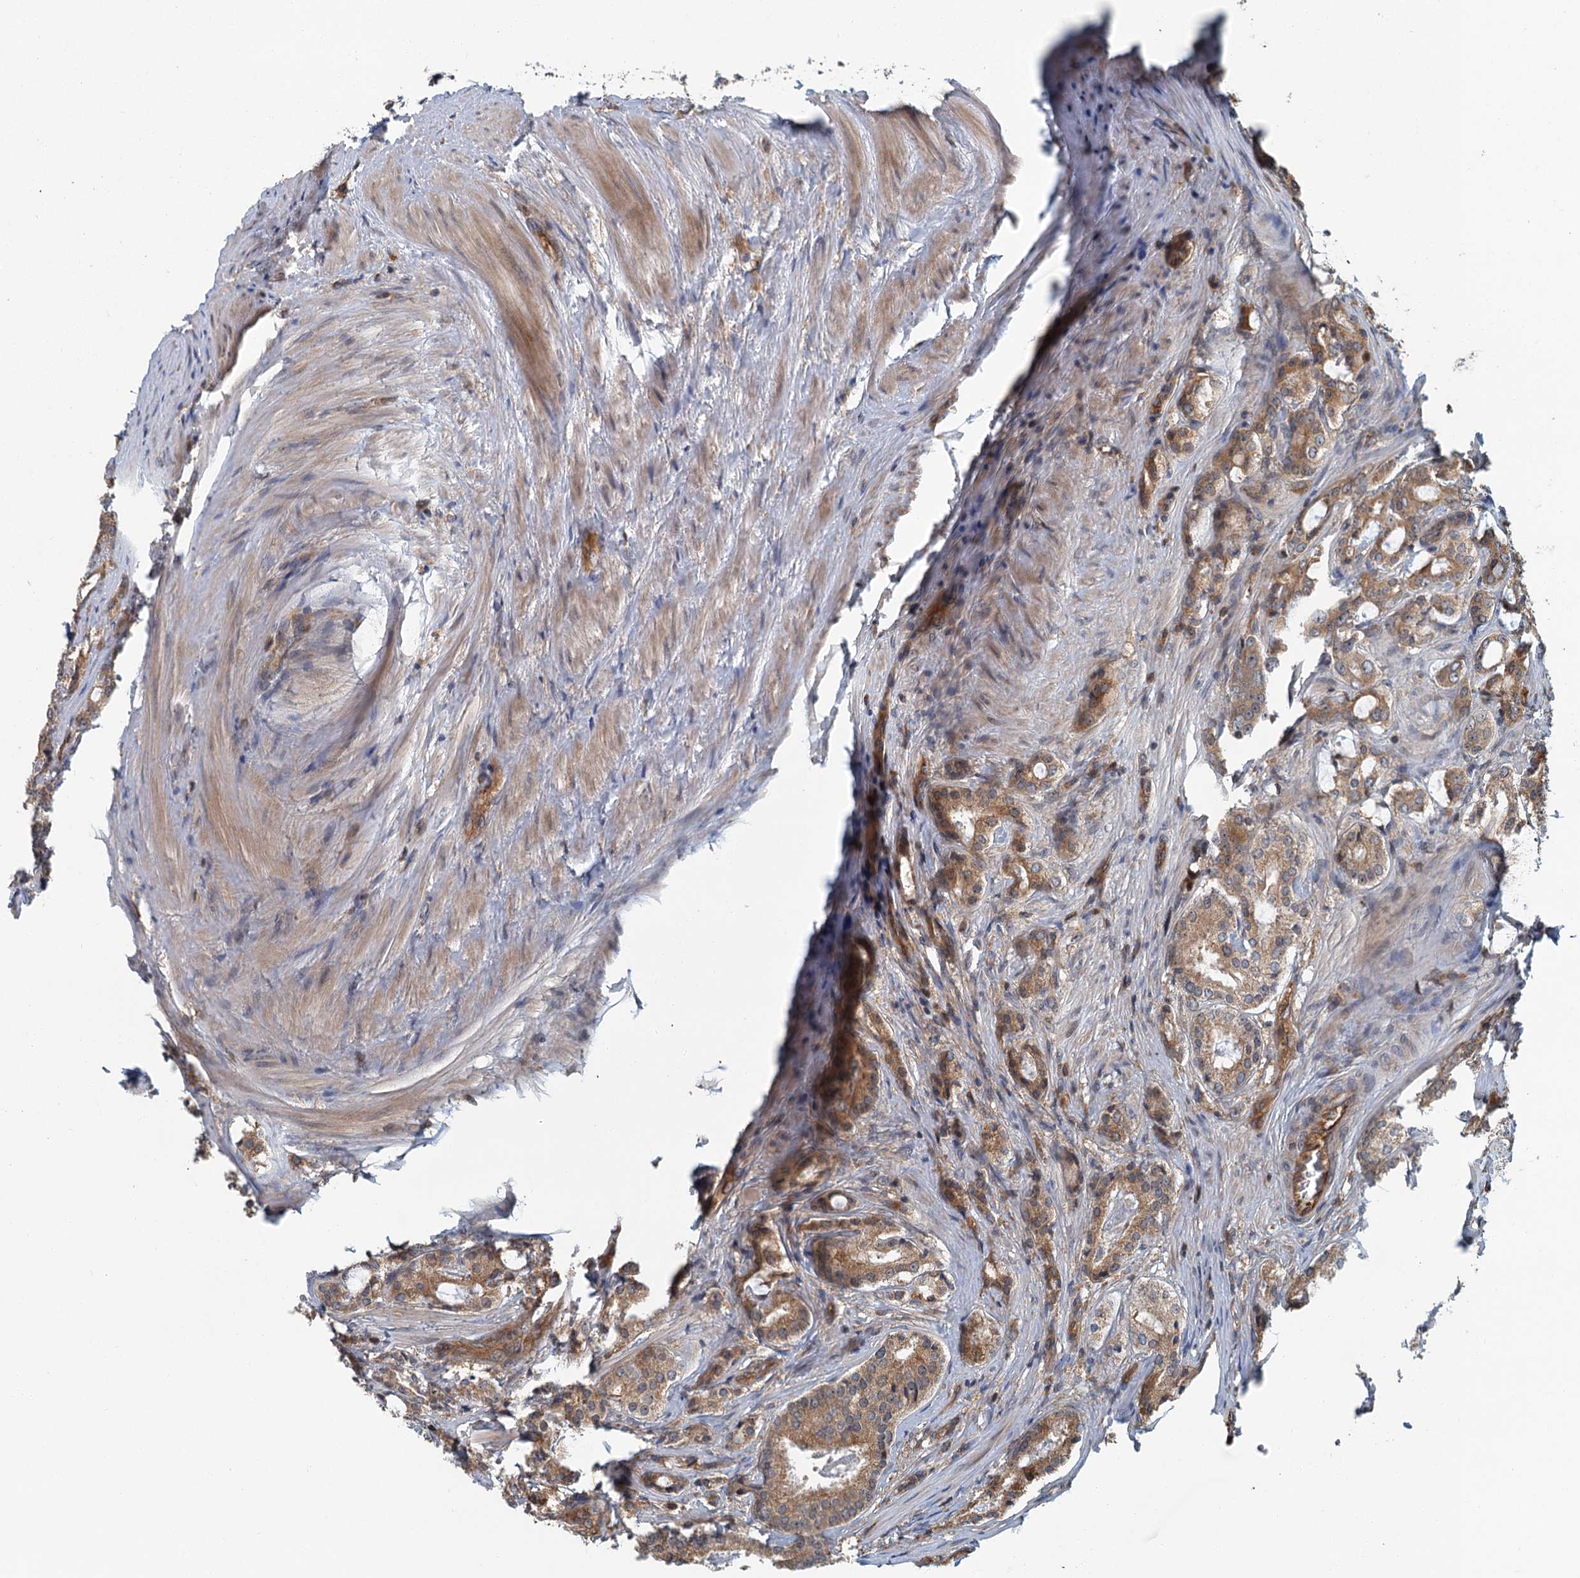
{"staining": {"intensity": "moderate", "quantity": ">75%", "location": "cytoplasmic/membranous"}, "tissue": "prostate cancer", "cell_type": "Tumor cells", "image_type": "cancer", "snomed": [{"axis": "morphology", "description": "Adenocarcinoma, High grade"}, {"axis": "topography", "description": "Prostate"}], "caption": "Immunohistochemistry photomicrograph of neoplastic tissue: human prostate cancer stained using IHC demonstrates medium levels of moderate protein expression localized specifically in the cytoplasmic/membranous of tumor cells, appearing as a cytoplasmic/membranous brown color.", "gene": "ZNF527", "patient": {"sex": "male", "age": 63}}